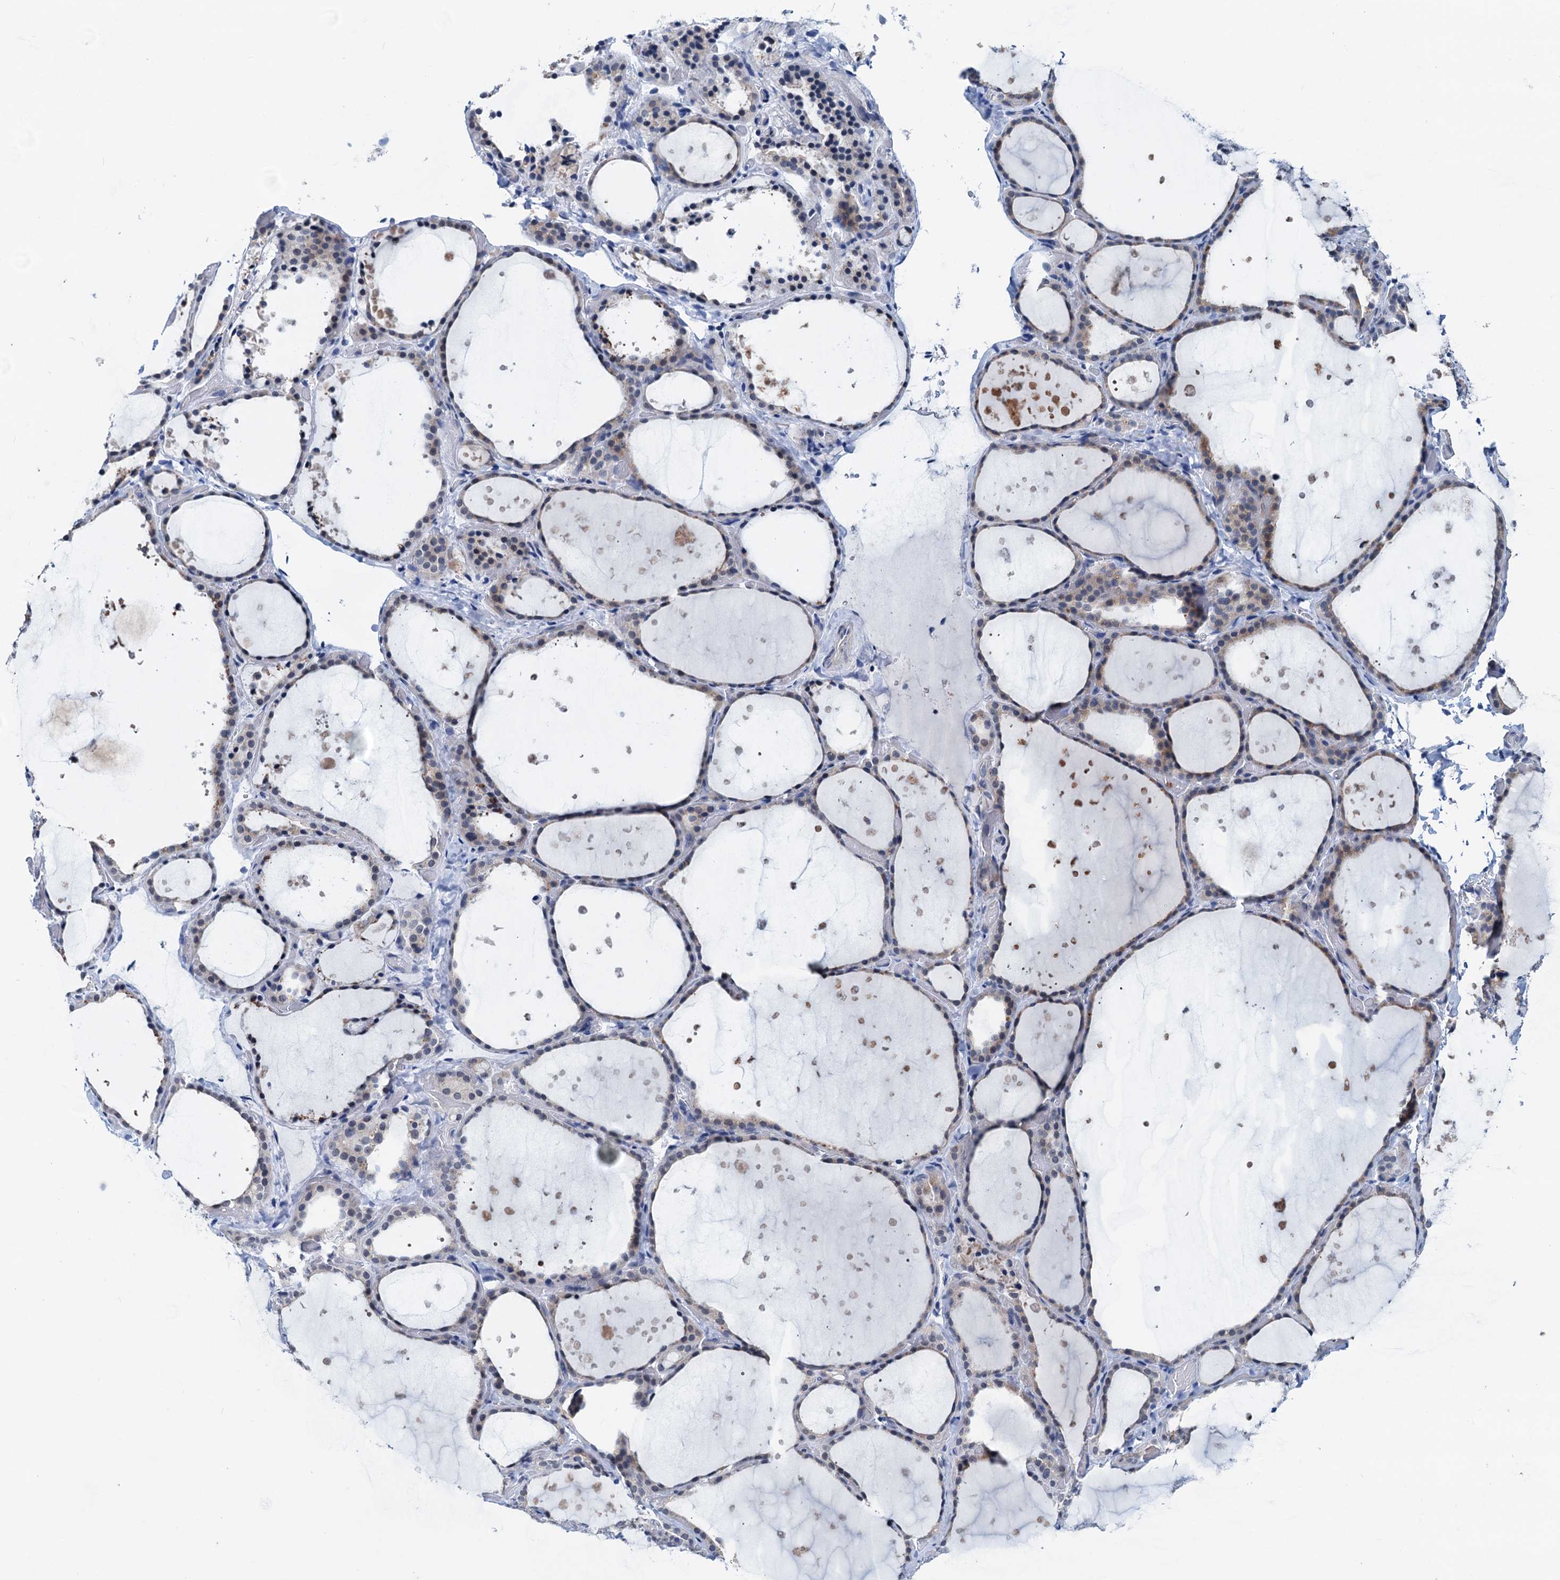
{"staining": {"intensity": "weak", "quantity": "<25%", "location": "cytoplasmic/membranous"}, "tissue": "thyroid gland", "cell_type": "Glandular cells", "image_type": "normal", "snomed": [{"axis": "morphology", "description": "Normal tissue, NOS"}, {"axis": "topography", "description": "Thyroid gland"}], "caption": "Immunohistochemistry (IHC) histopathology image of benign human thyroid gland stained for a protein (brown), which displays no expression in glandular cells.", "gene": "SHLD1", "patient": {"sex": "female", "age": 44}}